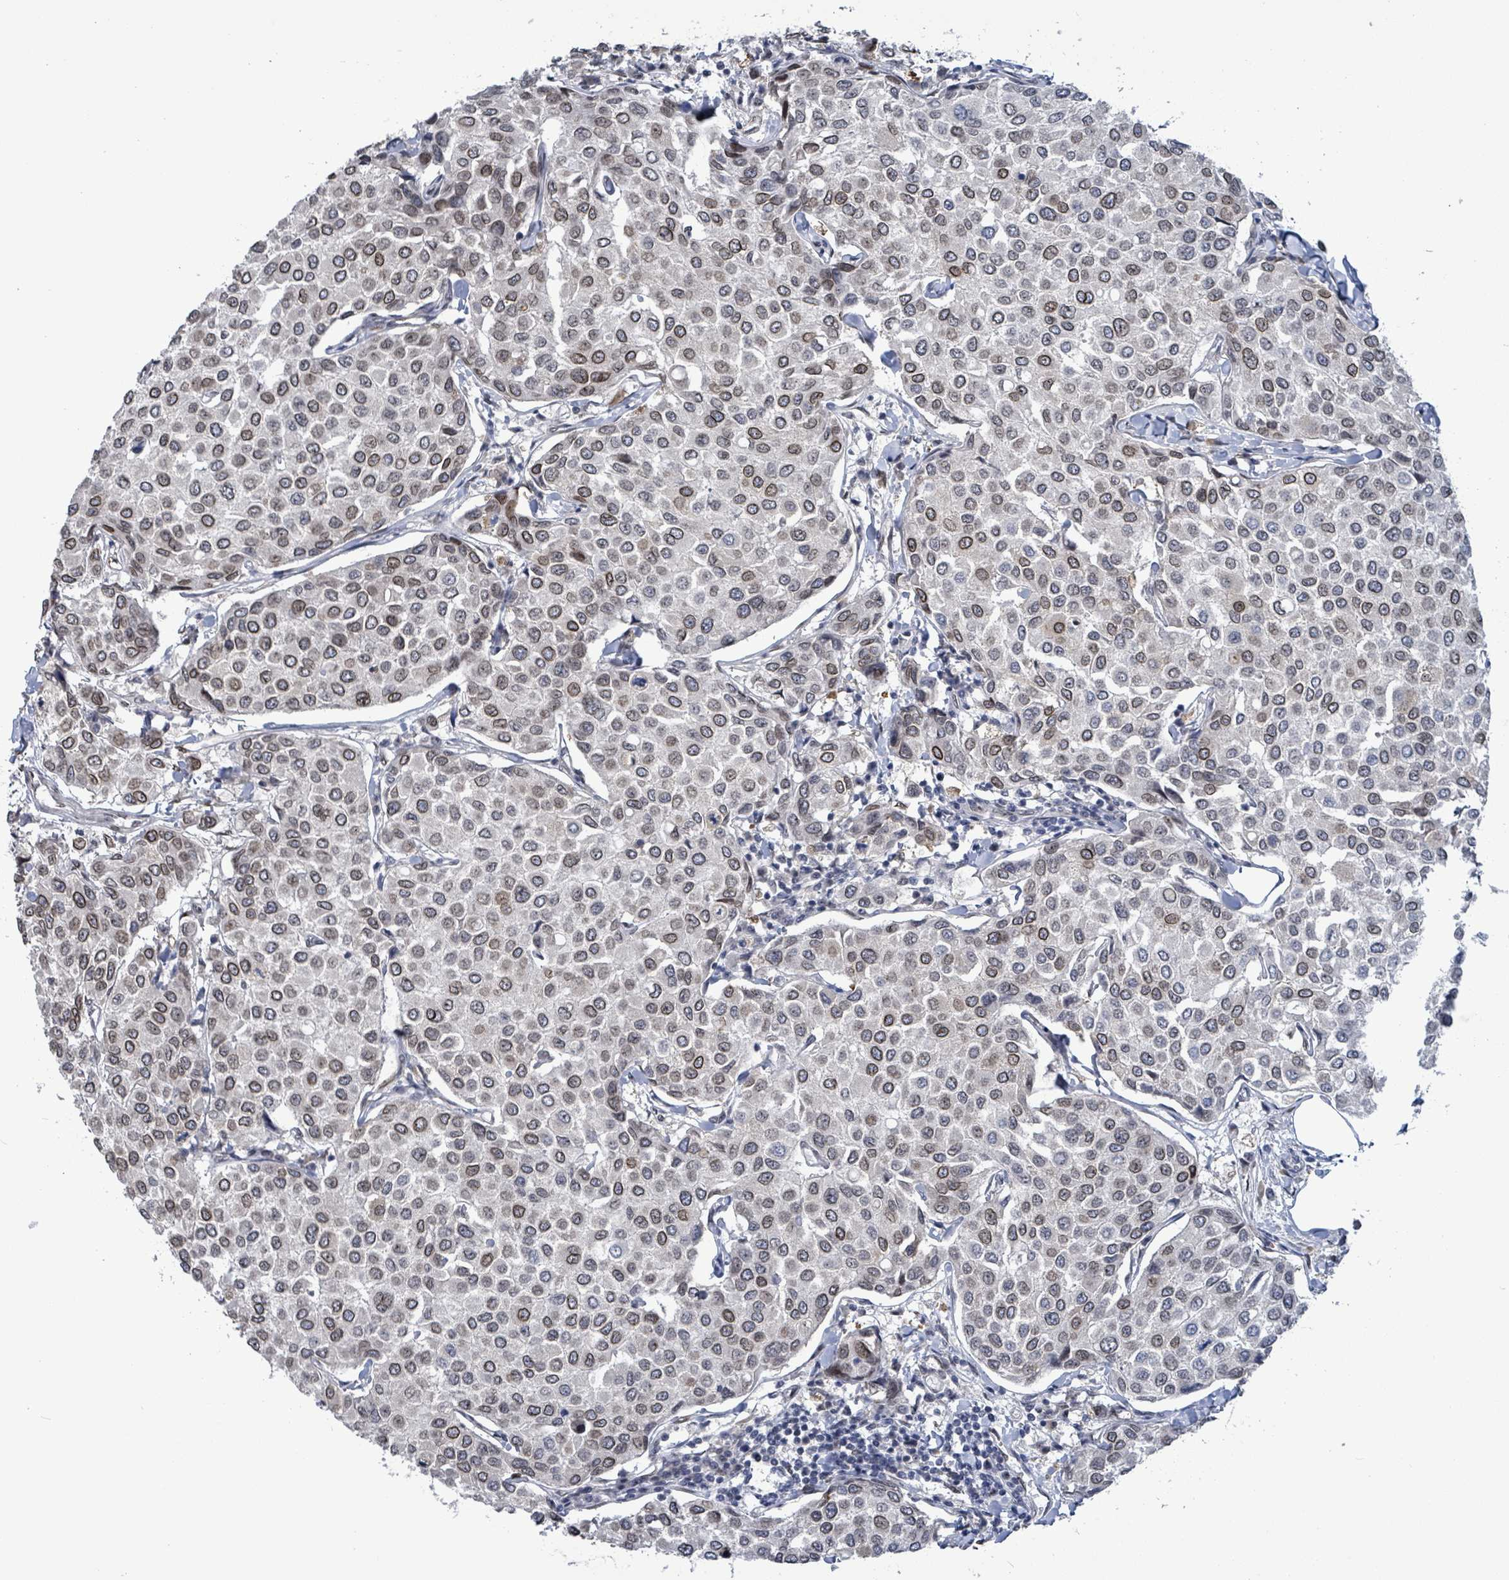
{"staining": {"intensity": "moderate", "quantity": ">75%", "location": "cytoplasmic/membranous,nuclear"}, "tissue": "breast cancer", "cell_type": "Tumor cells", "image_type": "cancer", "snomed": [{"axis": "morphology", "description": "Duct carcinoma"}, {"axis": "topography", "description": "Breast"}], "caption": "IHC micrograph of neoplastic tissue: human breast invasive ductal carcinoma stained using immunohistochemistry reveals medium levels of moderate protein expression localized specifically in the cytoplasmic/membranous and nuclear of tumor cells, appearing as a cytoplasmic/membranous and nuclear brown color.", "gene": "RRN3", "patient": {"sex": "female", "age": 55}}